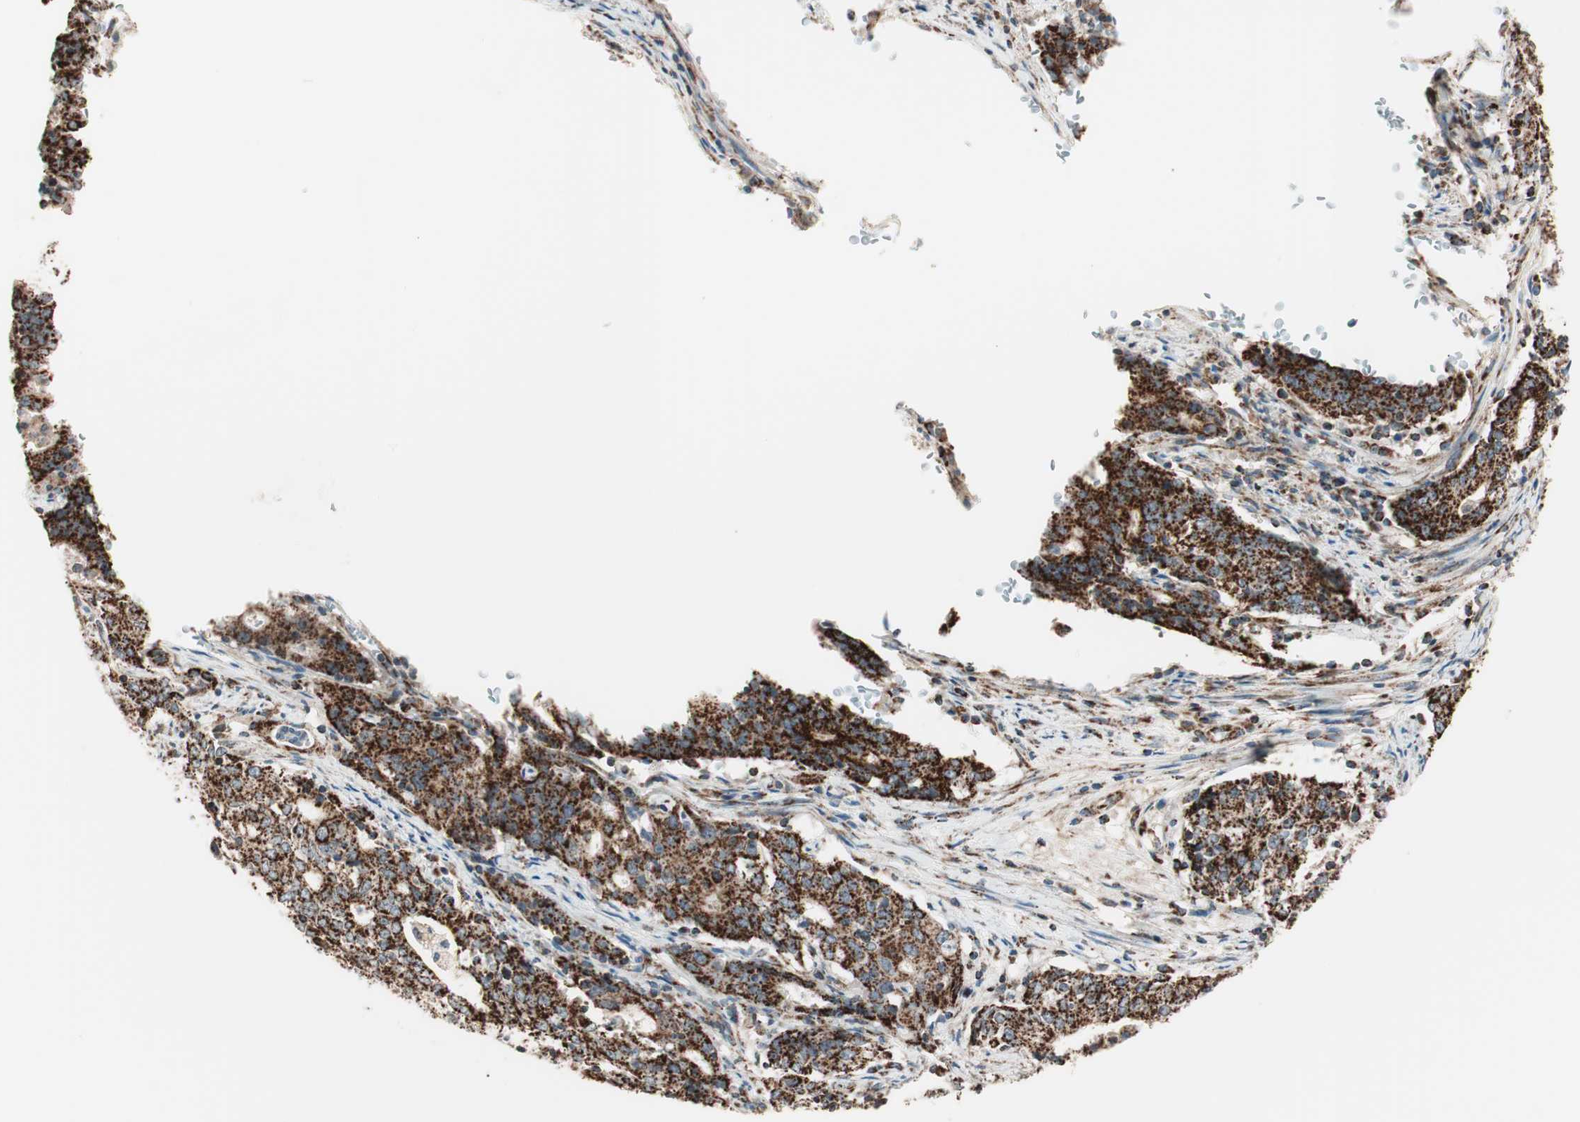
{"staining": {"intensity": "strong", "quantity": ">75%", "location": "cytoplasmic/membranous"}, "tissue": "cervical cancer", "cell_type": "Tumor cells", "image_type": "cancer", "snomed": [{"axis": "morphology", "description": "Adenocarcinoma, NOS"}, {"axis": "topography", "description": "Cervix"}], "caption": "Cervical cancer (adenocarcinoma) stained for a protein exhibits strong cytoplasmic/membranous positivity in tumor cells.", "gene": "TOMM22", "patient": {"sex": "female", "age": 44}}